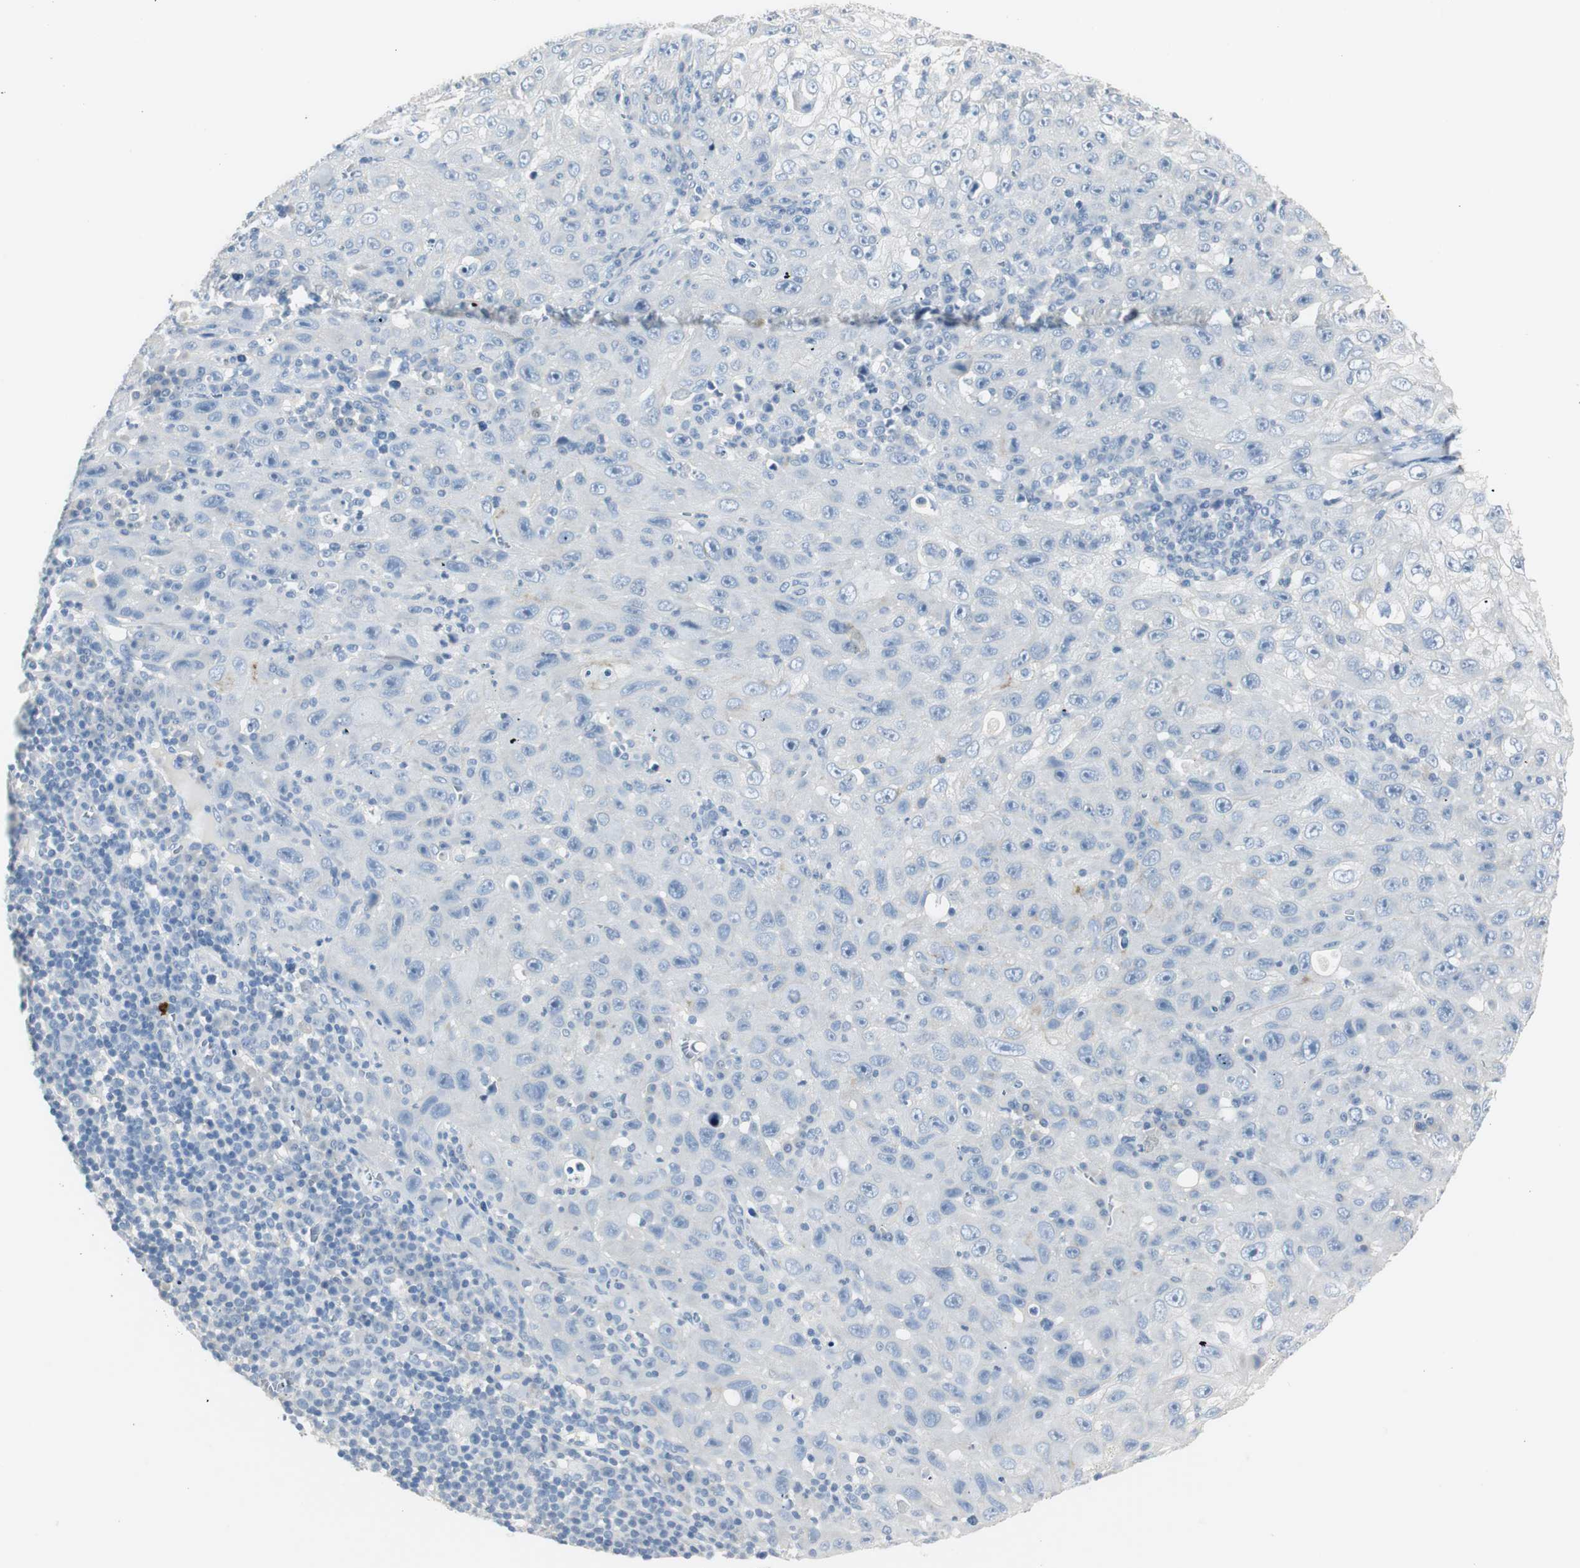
{"staining": {"intensity": "negative", "quantity": "none", "location": "none"}, "tissue": "skin cancer", "cell_type": "Tumor cells", "image_type": "cancer", "snomed": [{"axis": "morphology", "description": "Squamous cell carcinoma, NOS"}, {"axis": "topography", "description": "Skin"}], "caption": "A micrograph of human skin cancer (squamous cell carcinoma) is negative for staining in tumor cells.", "gene": "LRP2", "patient": {"sex": "male", "age": 75}}